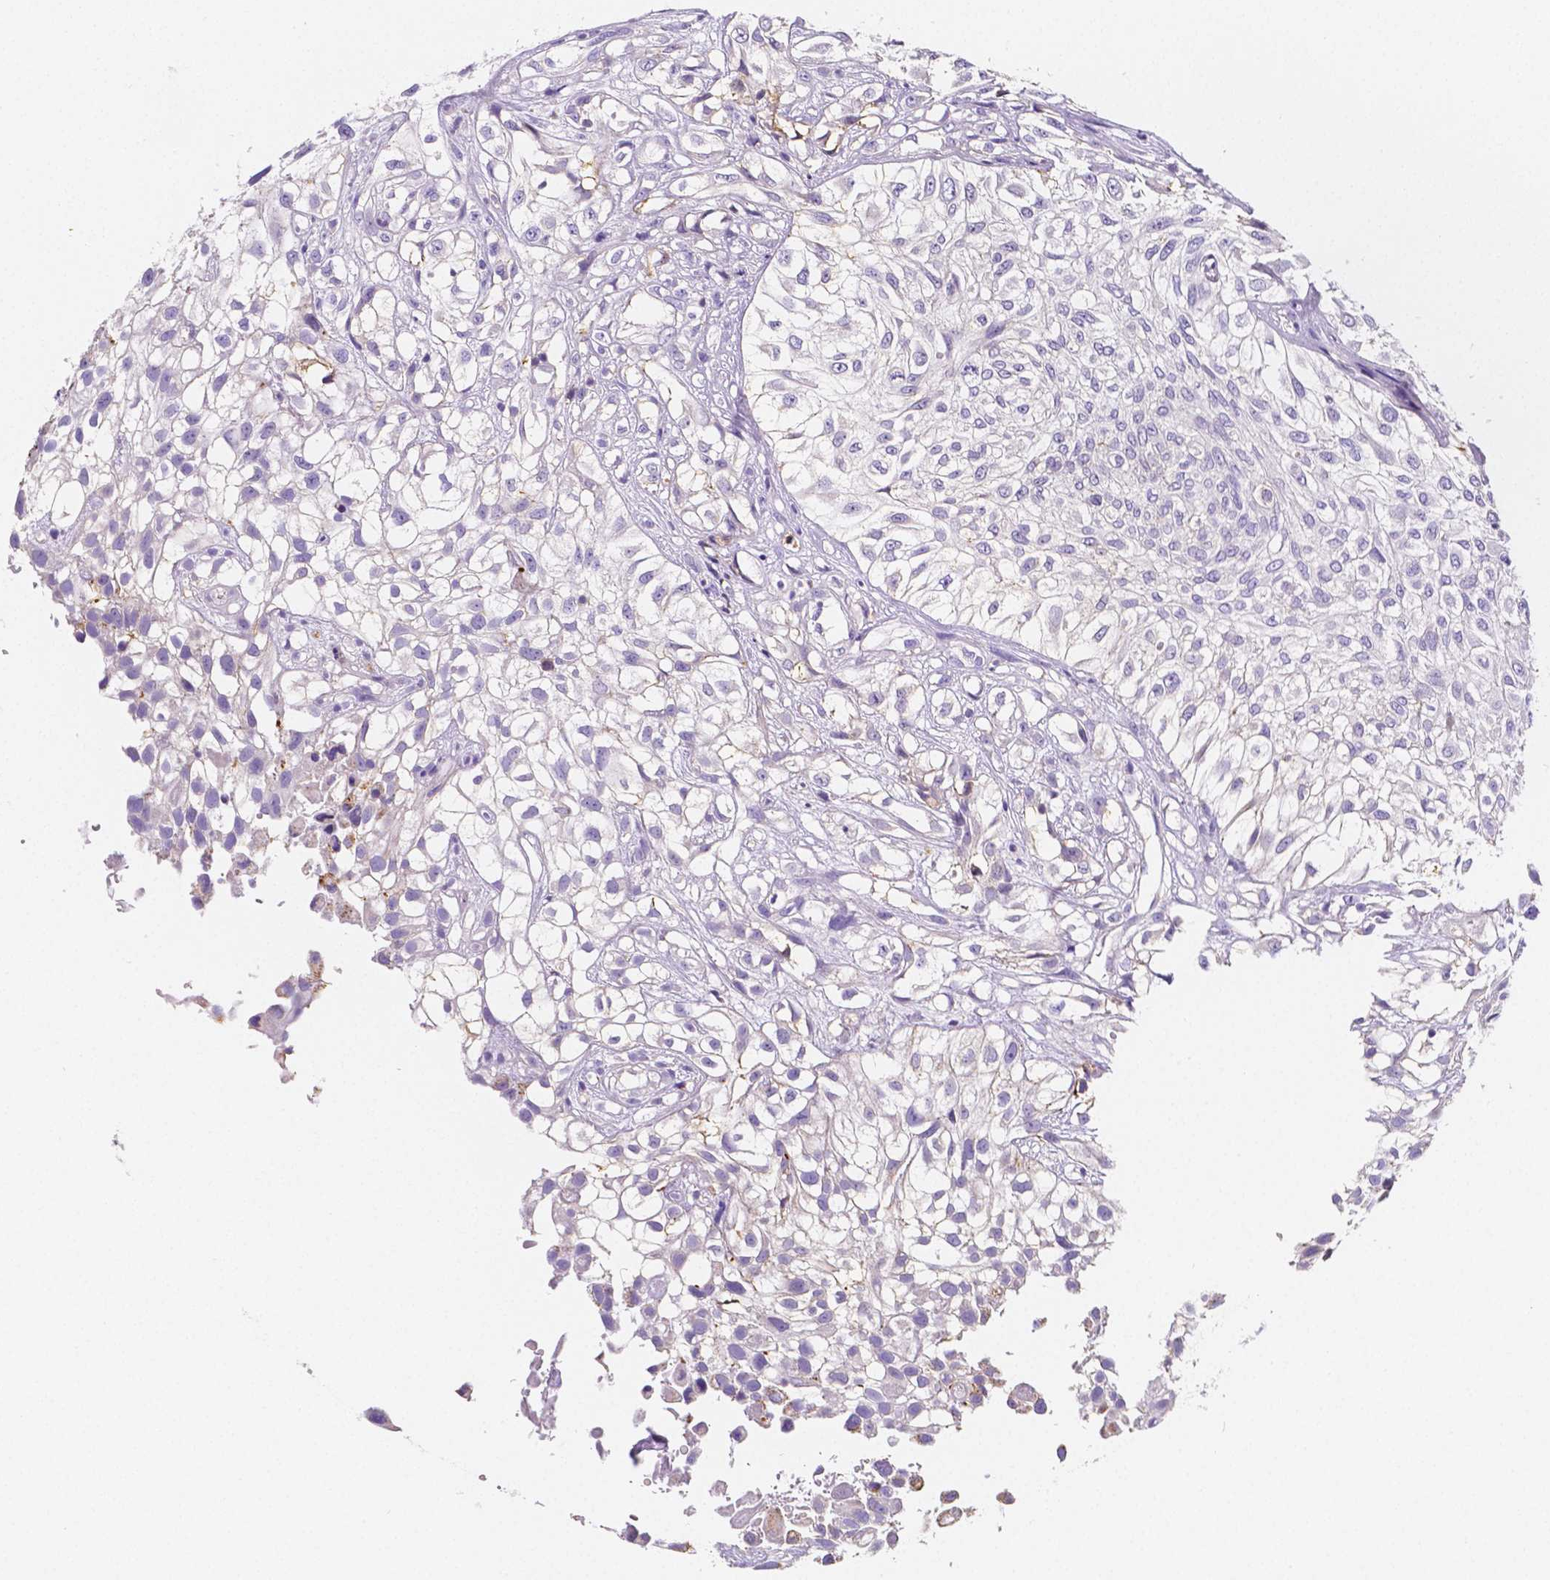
{"staining": {"intensity": "negative", "quantity": "none", "location": "none"}, "tissue": "urothelial cancer", "cell_type": "Tumor cells", "image_type": "cancer", "snomed": [{"axis": "morphology", "description": "Urothelial carcinoma, High grade"}, {"axis": "topography", "description": "Urinary bladder"}], "caption": "Protein analysis of high-grade urothelial carcinoma shows no significant positivity in tumor cells.", "gene": "GABRD", "patient": {"sex": "male", "age": 56}}